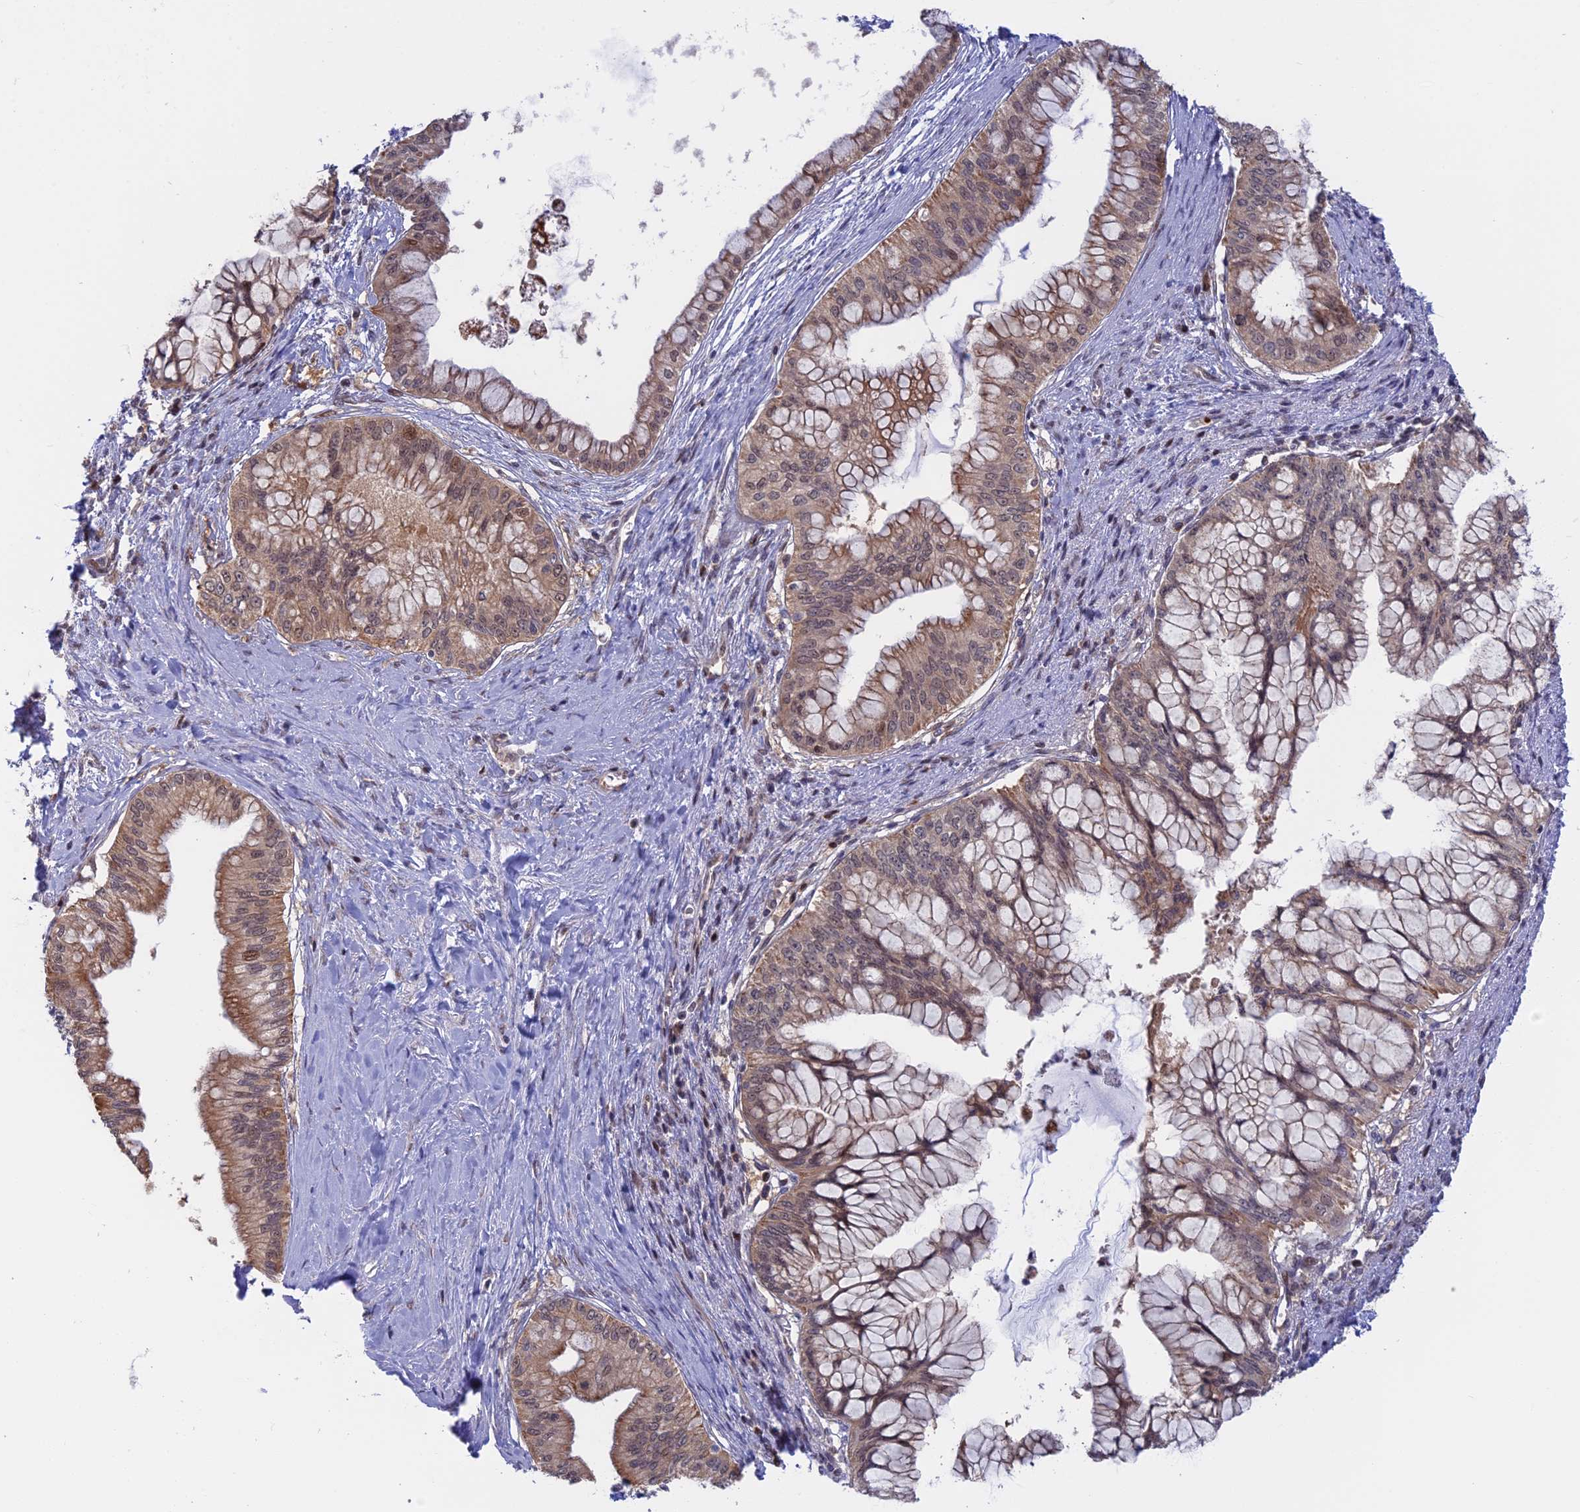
{"staining": {"intensity": "moderate", "quantity": "25%-75%", "location": "cytoplasmic/membranous,nuclear"}, "tissue": "pancreatic cancer", "cell_type": "Tumor cells", "image_type": "cancer", "snomed": [{"axis": "morphology", "description": "Adenocarcinoma, NOS"}, {"axis": "topography", "description": "Pancreas"}], "caption": "This micrograph demonstrates immunohistochemistry (IHC) staining of pancreatic cancer (adenocarcinoma), with medium moderate cytoplasmic/membranous and nuclear staining in about 25%-75% of tumor cells.", "gene": "GSKIP", "patient": {"sex": "male", "age": 46}}